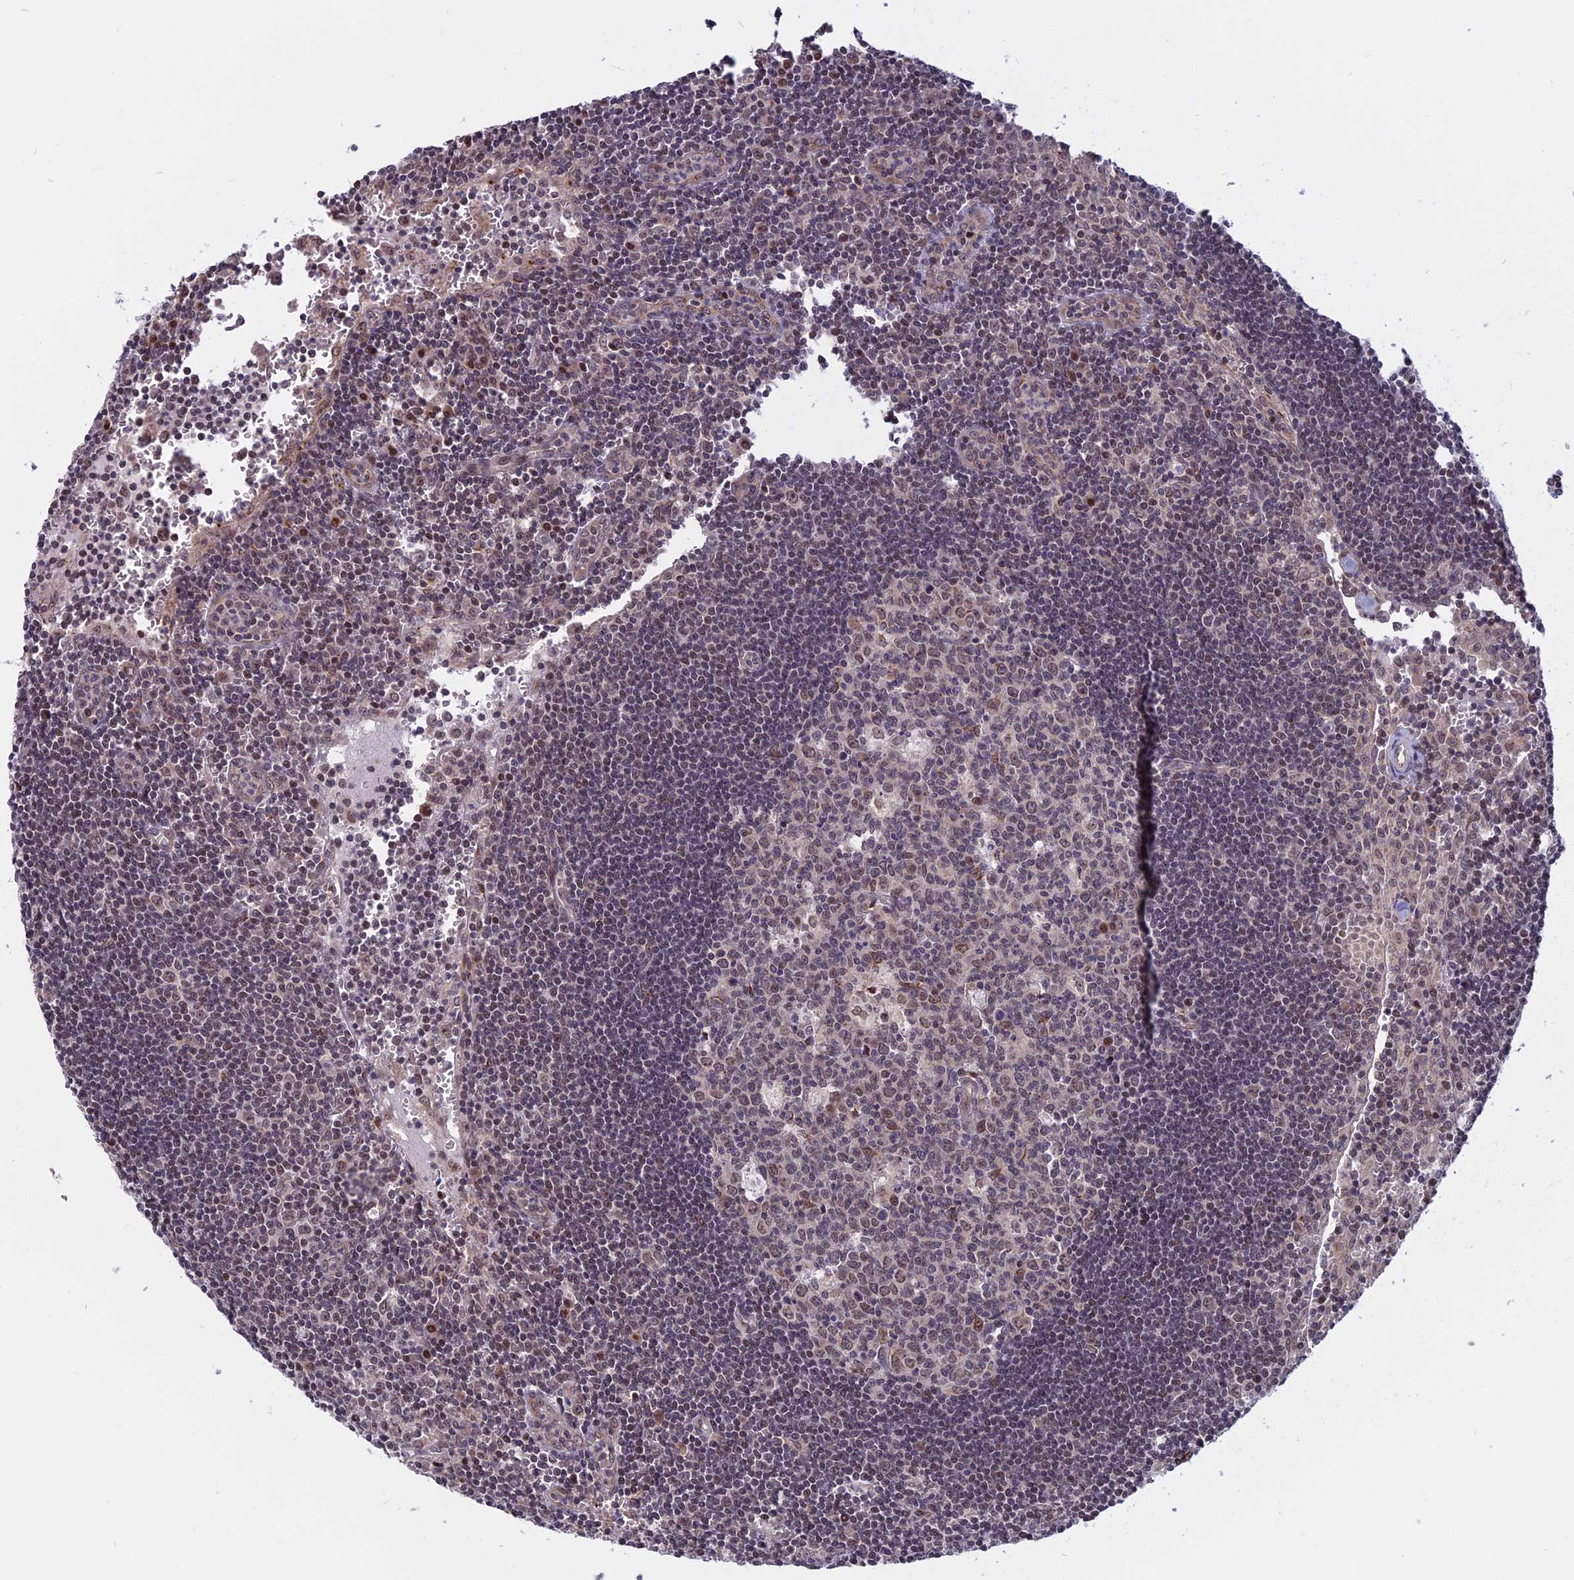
{"staining": {"intensity": "moderate", "quantity": "<25%", "location": "nuclear"}, "tissue": "lymph node", "cell_type": "Germinal center cells", "image_type": "normal", "snomed": [{"axis": "morphology", "description": "Normal tissue, NOS"}, {"axis": "topography", "description": "Lymph node"}], "caption": "IHC (DAB) staining of unremarkable lymph node exhibits moderate nuclear protein positivity in about <25% of germinal center cells.", "gene": "CCDC113", "patient": {"sex": "female", "age": 32}}